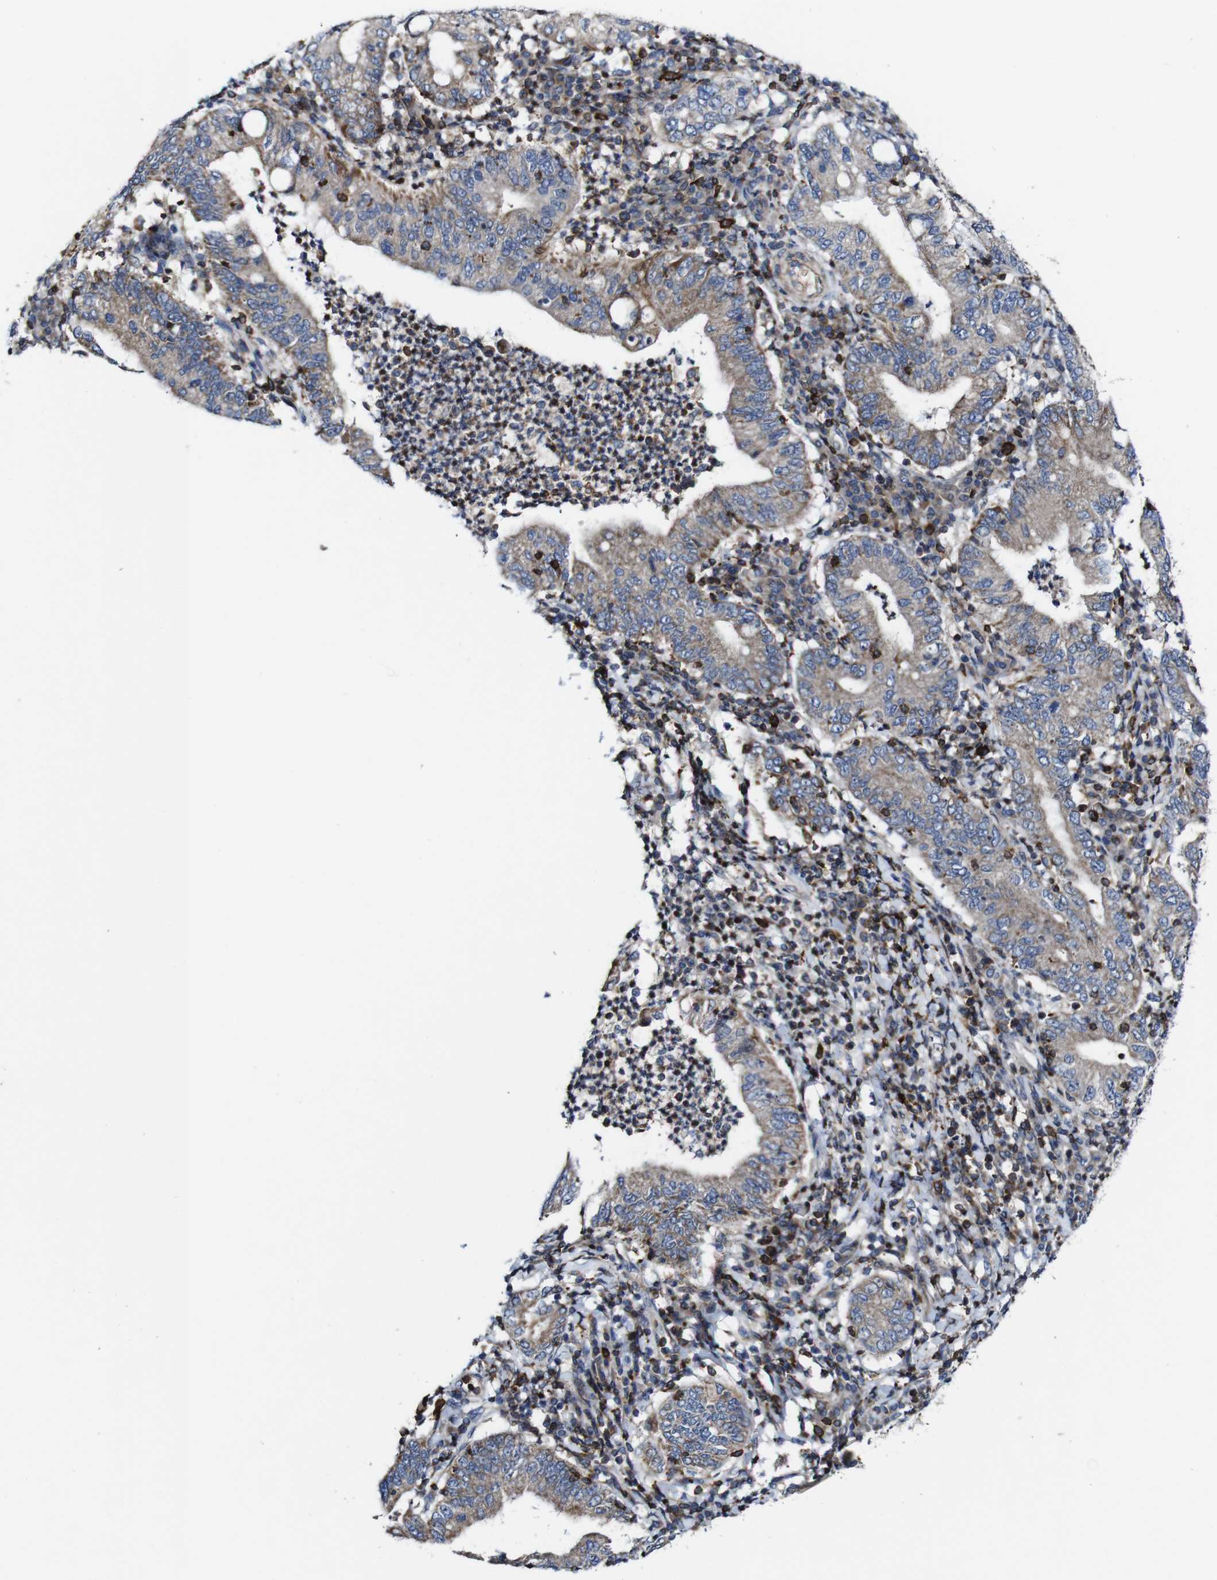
{"staining": {"intensity": "weak", "quantity": ">75%", "location": "cytoplasmic/membranous"}, "tissue": "stomach cancer", "cell_type": "Tumor cells", "image_type": "cancer", "snomed": [{"axis": "morphology", "description": "Normal tissue, NOS"}, {"axis": "morphology", "description": "Adenocarcinoma, NOS"}, {"axis": "topography", "description": "Esophagus"}, {"axis": "topography", "description": "Stomach, upper"}, {"axis": "topography", "description": "Peripheral nerve tissue"}], "caption": "An IHC photomicrograph of neoplastic tissue is shown. Protein staining in brown highlights weak cytoplasmic/membranous positivity in stomach cancer (adenocarcinoma) within tumor cells.", "gene": "JAK2", "patient": {"sex": "male", "age": 62}}